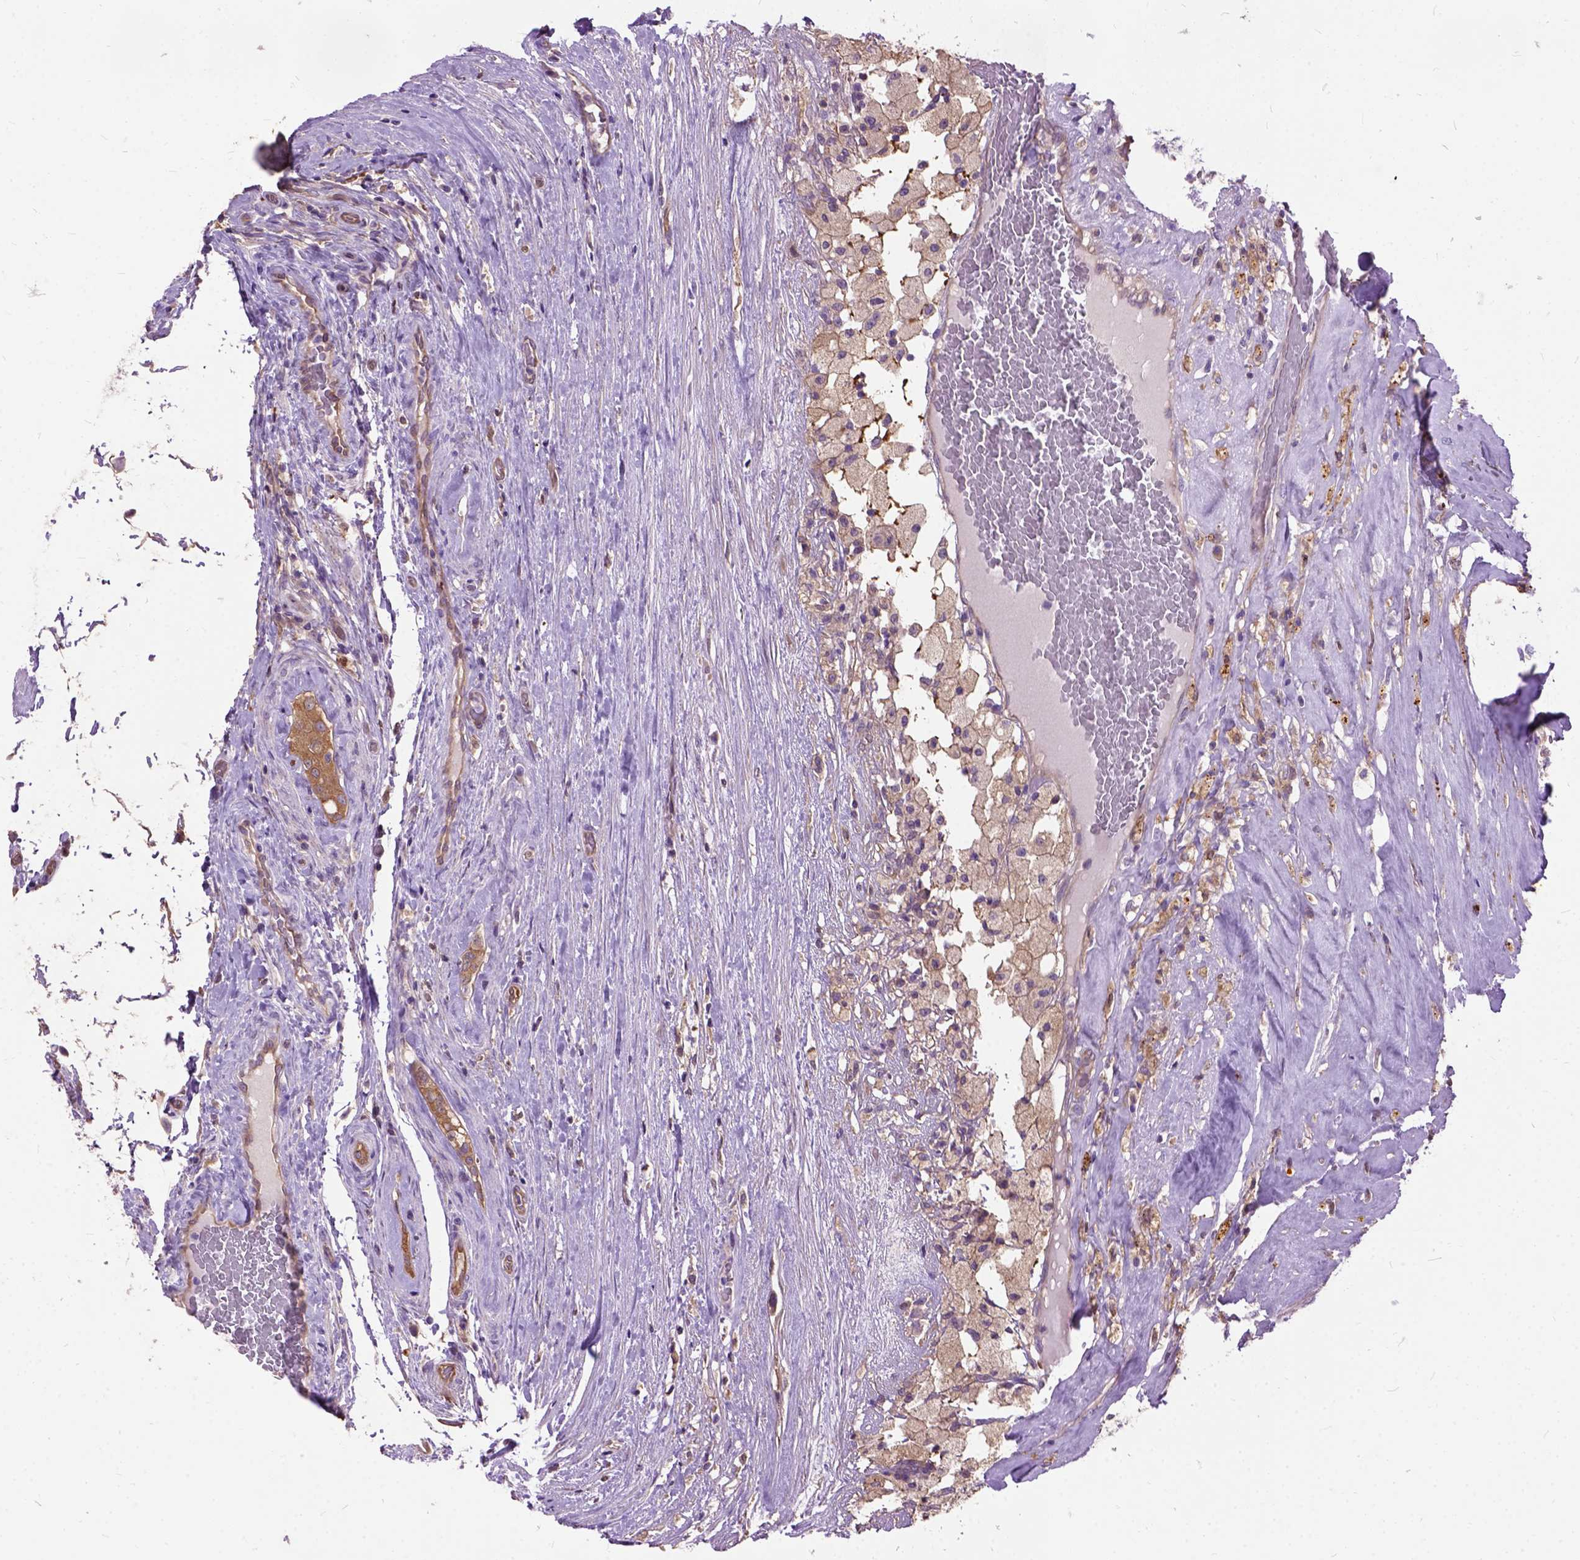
{"staining": {"intensity": "moderate", "quantity": "<25%", "location": "cytoplasmic/membranous"}, "tissue": "testis cancer", "cell_type": "Tumor cells", "image_type": "cancer", "snomed": [{"axis": "morphology", "description": "Seminoma, NOS"}, {"axis": "morphology", "description": "Carcinoma, Embryonal, NOS"}, {"axis": "topography", "description": "Testis"}], "caption": "DAB (3,3'-diaminobenzidine) immunohistochemical staining of testis cancer (embryonal carcinoma) shows moderate cytoplasmic/membranous protein positivity in about <25% of tumor cells. The protein is stained brown, and the nuclei are stained in blue (DAB (3,3'-diaminobenzidine) IHC with brightfield microscopy, high magnification).", "gene": "SEMA4F", "patient": {"sex": "male", "age": 41}}